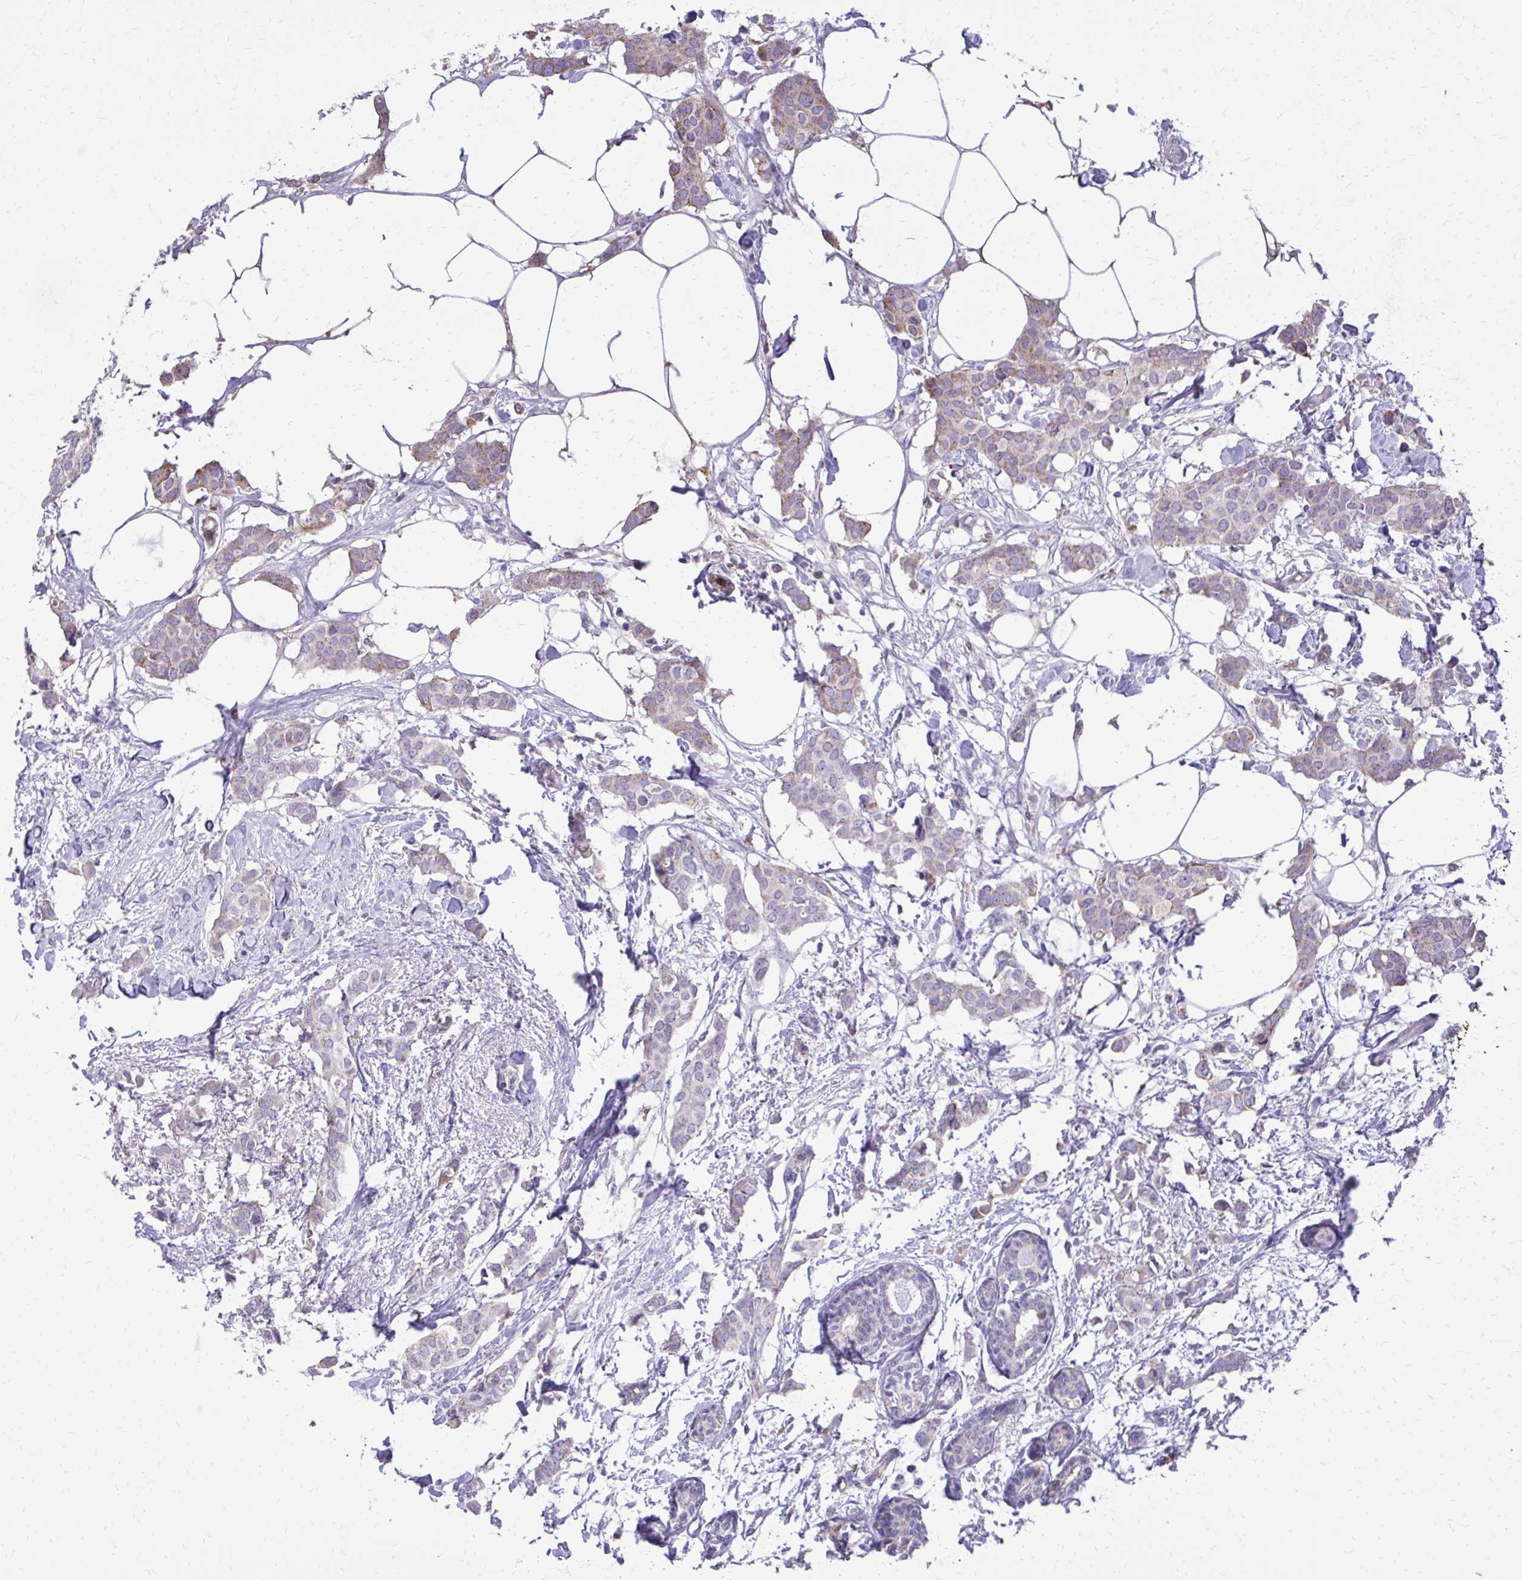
{"staining": {"intensity": "weak", "quantity": "<25%", "location": "cytoplasmic/membranous"}, "tissue": "breast cancer", "cell_type": "Tumor cells", "image_type": "cancer", "snomed": [{"axis": "morphology", "description": "Duct carcinoma"}, {"axis": "topography", "description": "Breast"}], "caption": "Tumor cells are negative for brown protein staining in breast intraductal carcinoma.", "gene": "CAT", "patient": {"sex": "female", "age": 62}}